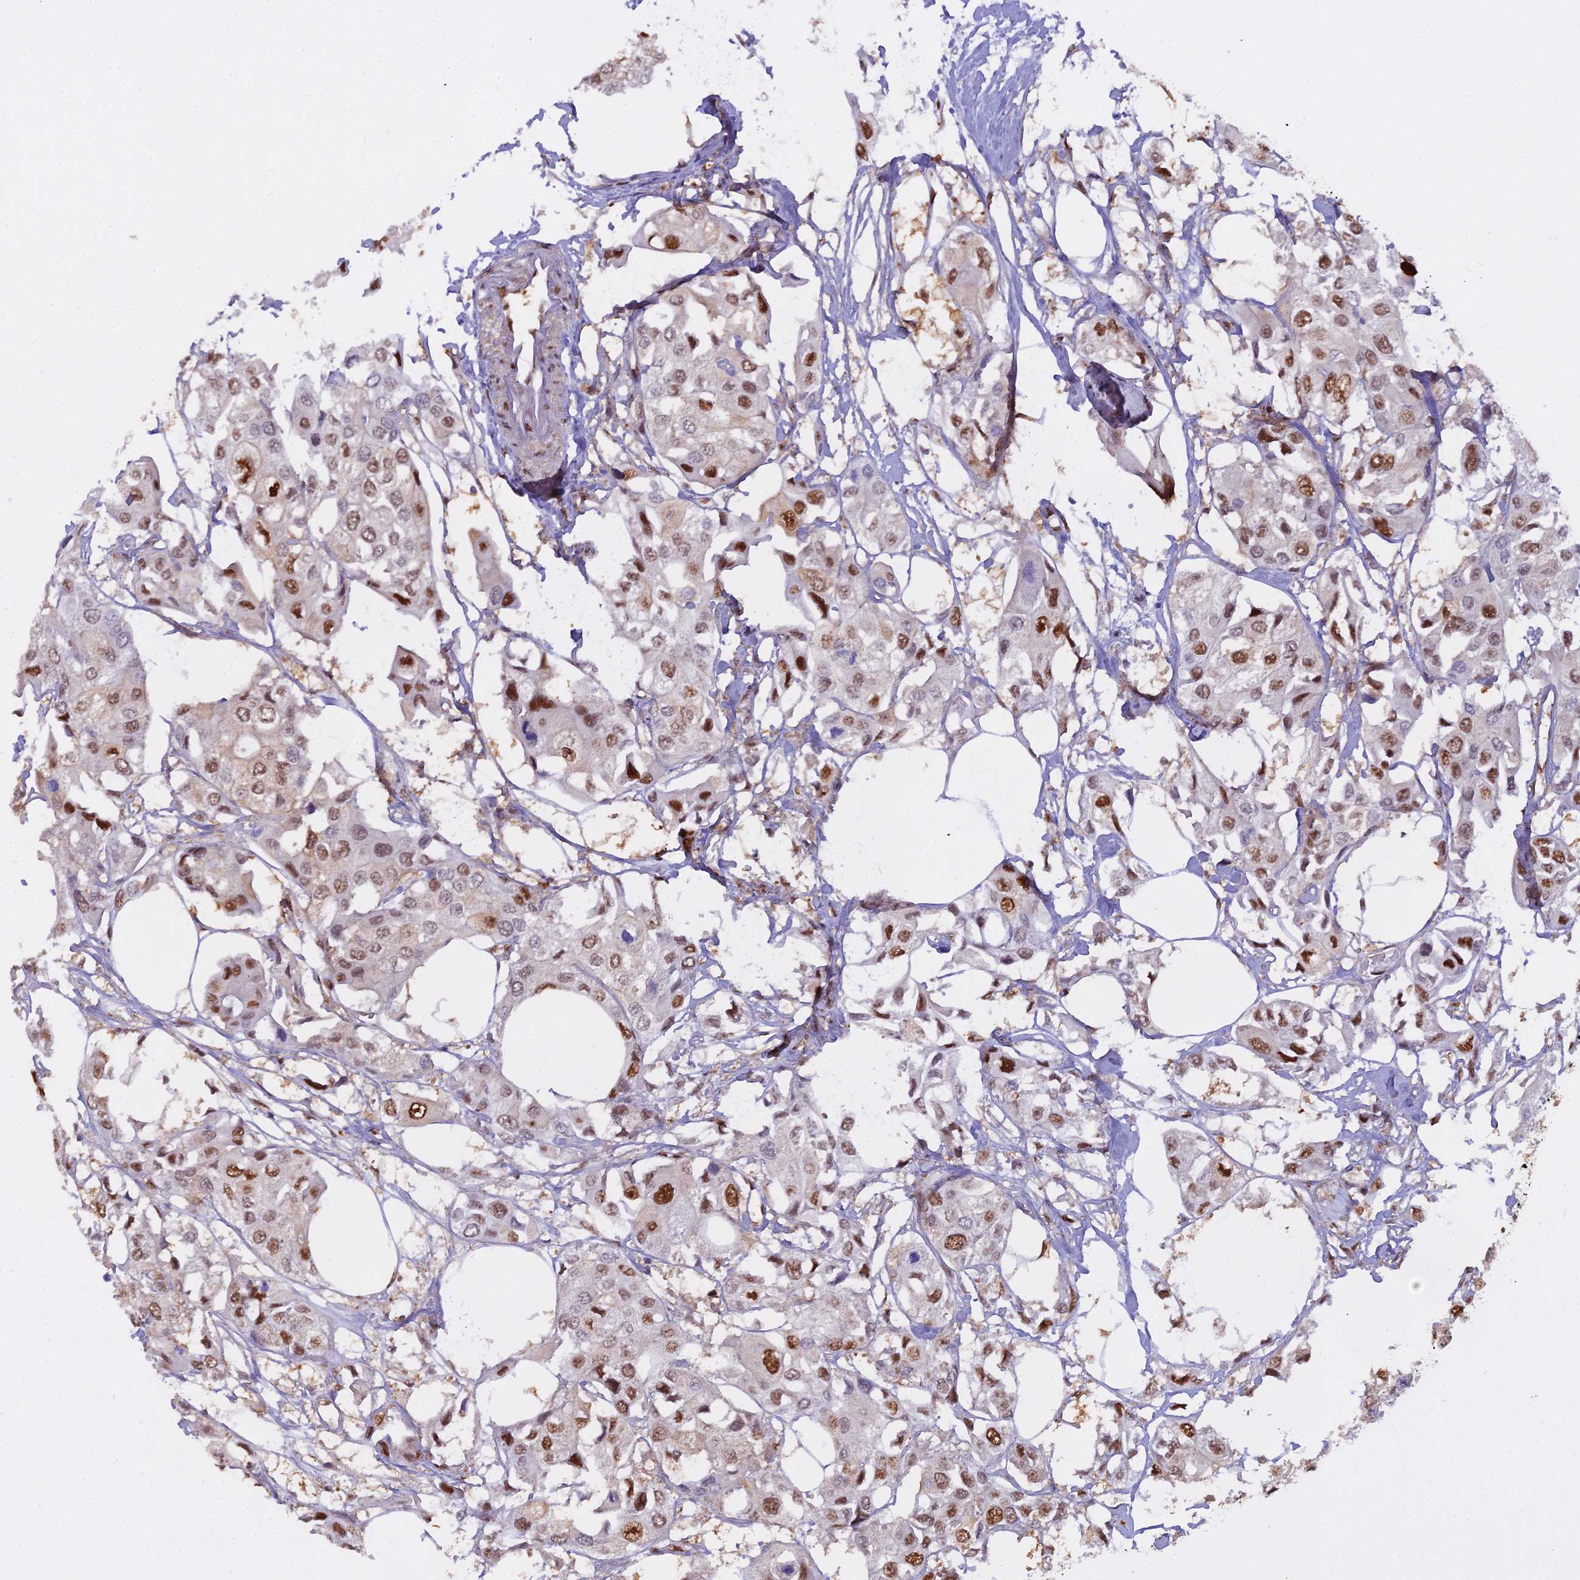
{"staining": {"intensity": "moderate", "quantity": ">75%", "location": "nuclear"}, "tissue": "urothelial cancer", "cell_type": "Tumor cells", "image_type": "cancer", "snomed": [{"axis": "morphology", "description": "Urothelial carcinoma, High grade"}, {"axis": "topography", "description": "Urinary bladder"}], "caption": "Moderate nuclear protein expression is seen in approximately >75% of tumor cells in urothelial carcinoma (high-grade).", "gene": "NPEPL1", "patient": {"sex": "male", "age": 64}}